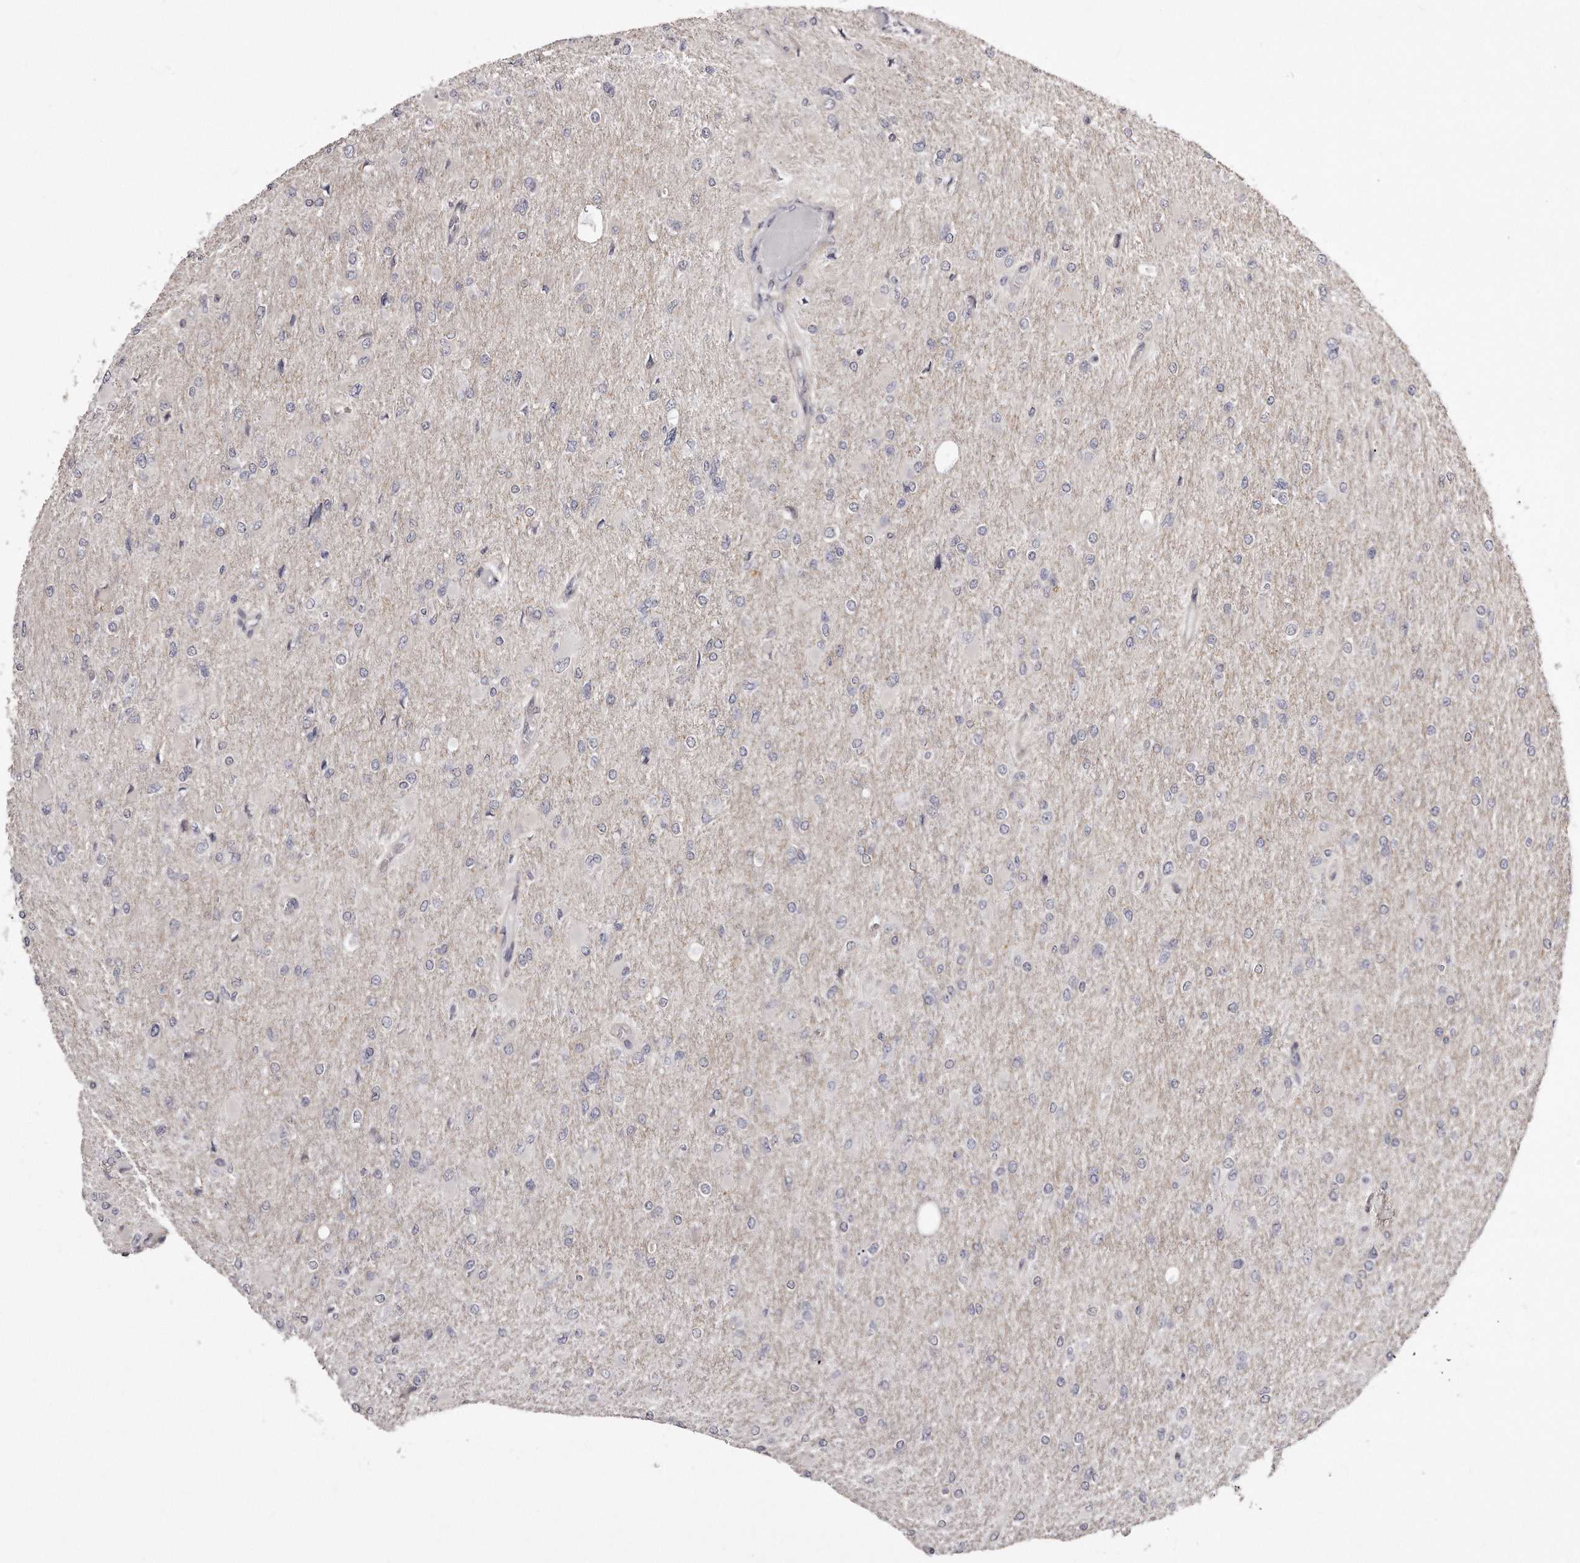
{"staining": {"intensity": "negative", "quantity": "none", "location": "none"}, "tissue": "glioma", "cell_type": "Tumor cells", "image_type": "cancer", "snomed": [{"axis": "morphology", "description": "Glioma, malignant, High grade"}, {"axis": "topography", "description": "Cerebral cortex"}], "caption": "Immunohistochemical staining of human glioma demonstrates no significant staining in tumor cells.", "gene": "TRAPPC14", "patient": {"sex": "female", "age": 36}}